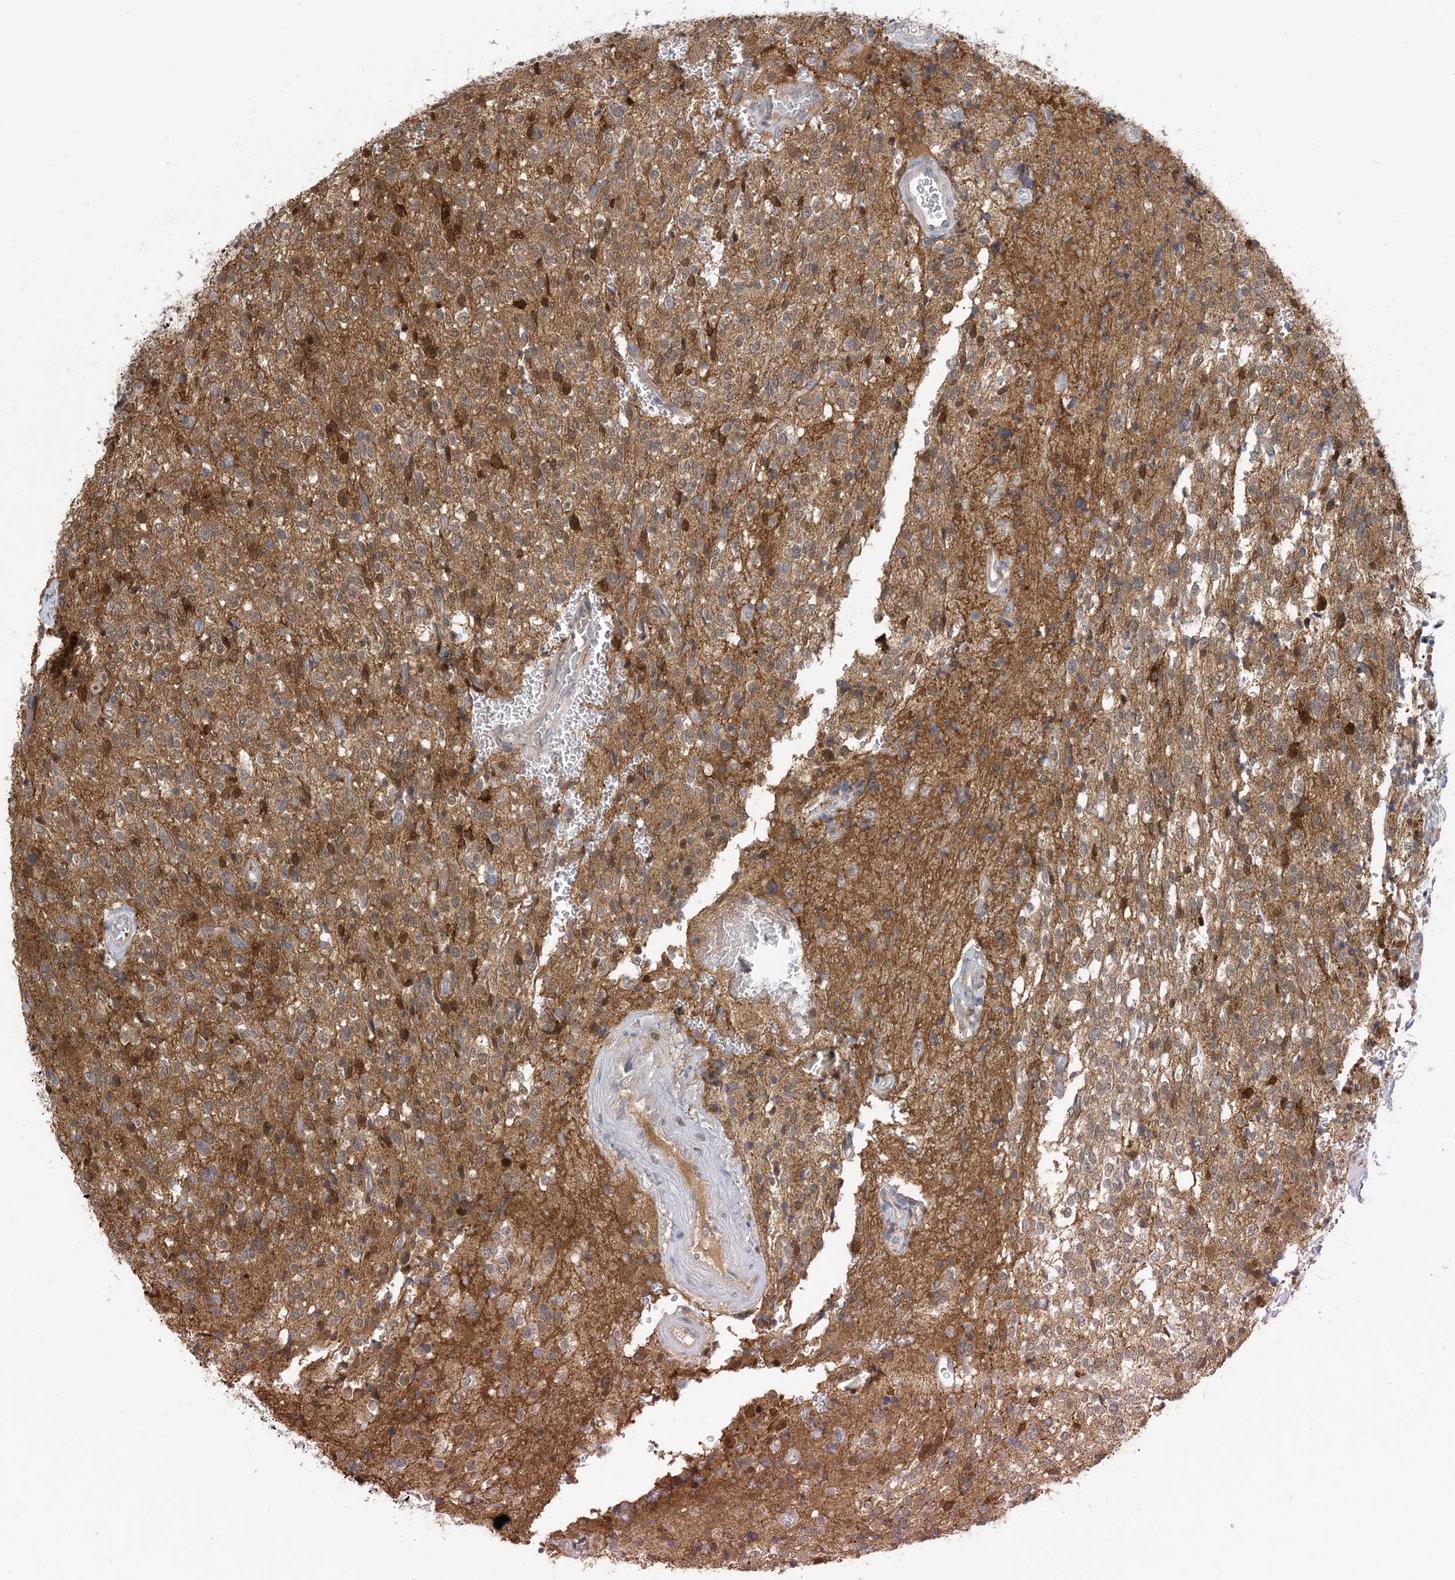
{"staining": {"intensity": "moderate", "quantity": ">75%", "location": "cytoplasmic/membranous,nuclear"}, "tissue": "glioma", "cell_type": "Tumor cells", "image_type": "cancer", "snomed": [{"axis": "morphology", "description": "Glioma, malignant, High grade"}, {"axis": "topography", "description": "Brain"}], "caption": "Immunohistochemical staining of malignant glioma (high-grade) shows medium levels of moderate cytoplasmic/membranous and nuclear protein positivity in approximately >75% of tumor cells.", "gene": "ZC3H12A", "patient": {"sex": "male", "age": 34}}